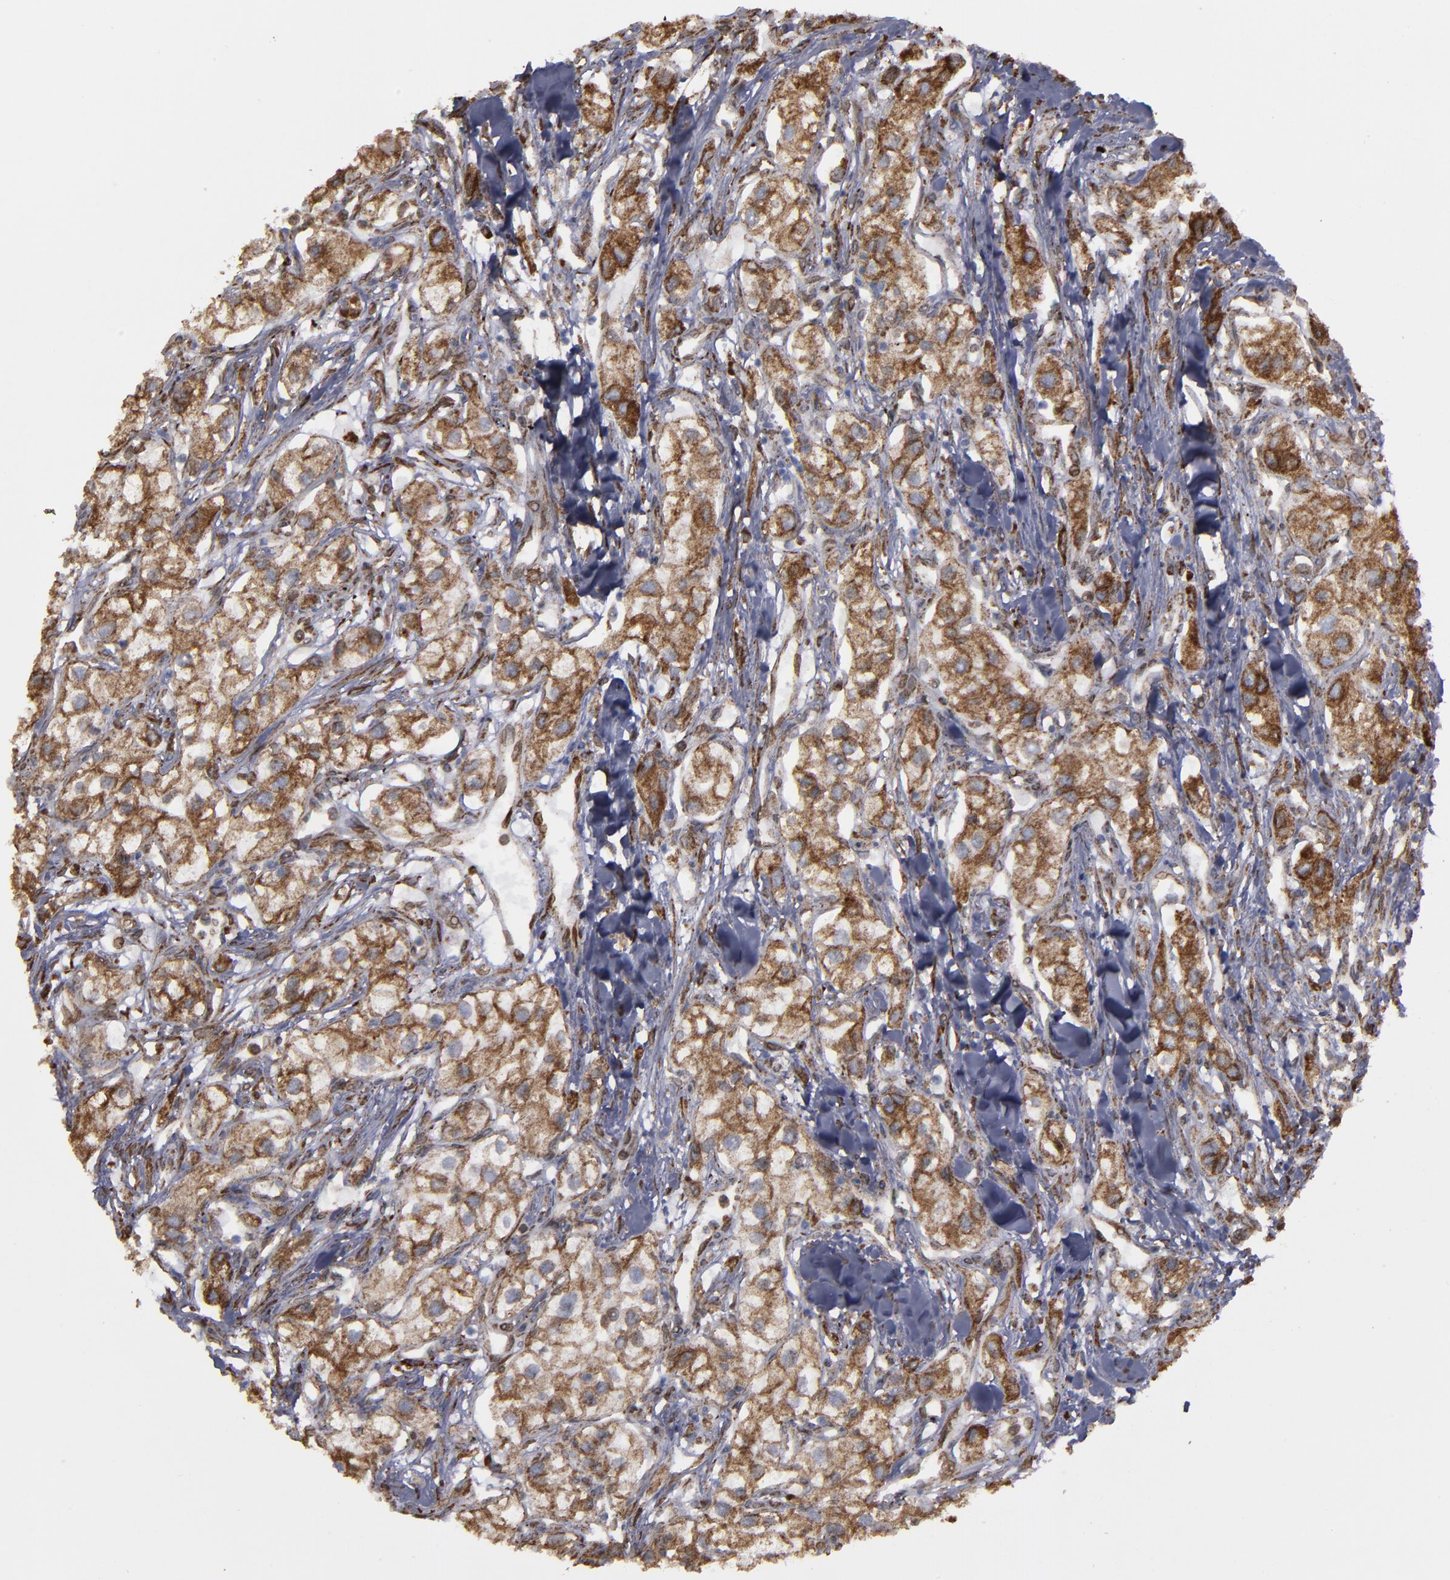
{"staining": {"intensity": "strong", "quantity": ">75%", "location": "cytoplasmic/membranous"}, "tissue": "renal cancer", "cell_type": "Tumor cells", "image_type": "cancer", "snomed": [{"axis": "morphology", "description": "Adenocarcinoma, NOS"}, {"axis": "topography", "description": "Kidney"}], "caption": "IHC photomicrograph of neoplastic tissue: human renal cancer stained using immunohistochemistry (IHC) exhibits high levels of strong protein expression localized specifically in the cytoplasmic/membranous of tumor cells, appearing as a cytoplasmic/membranous brown color.", "gene": "ERLIN2", "patient": {"sex": "male", "age": 57}}